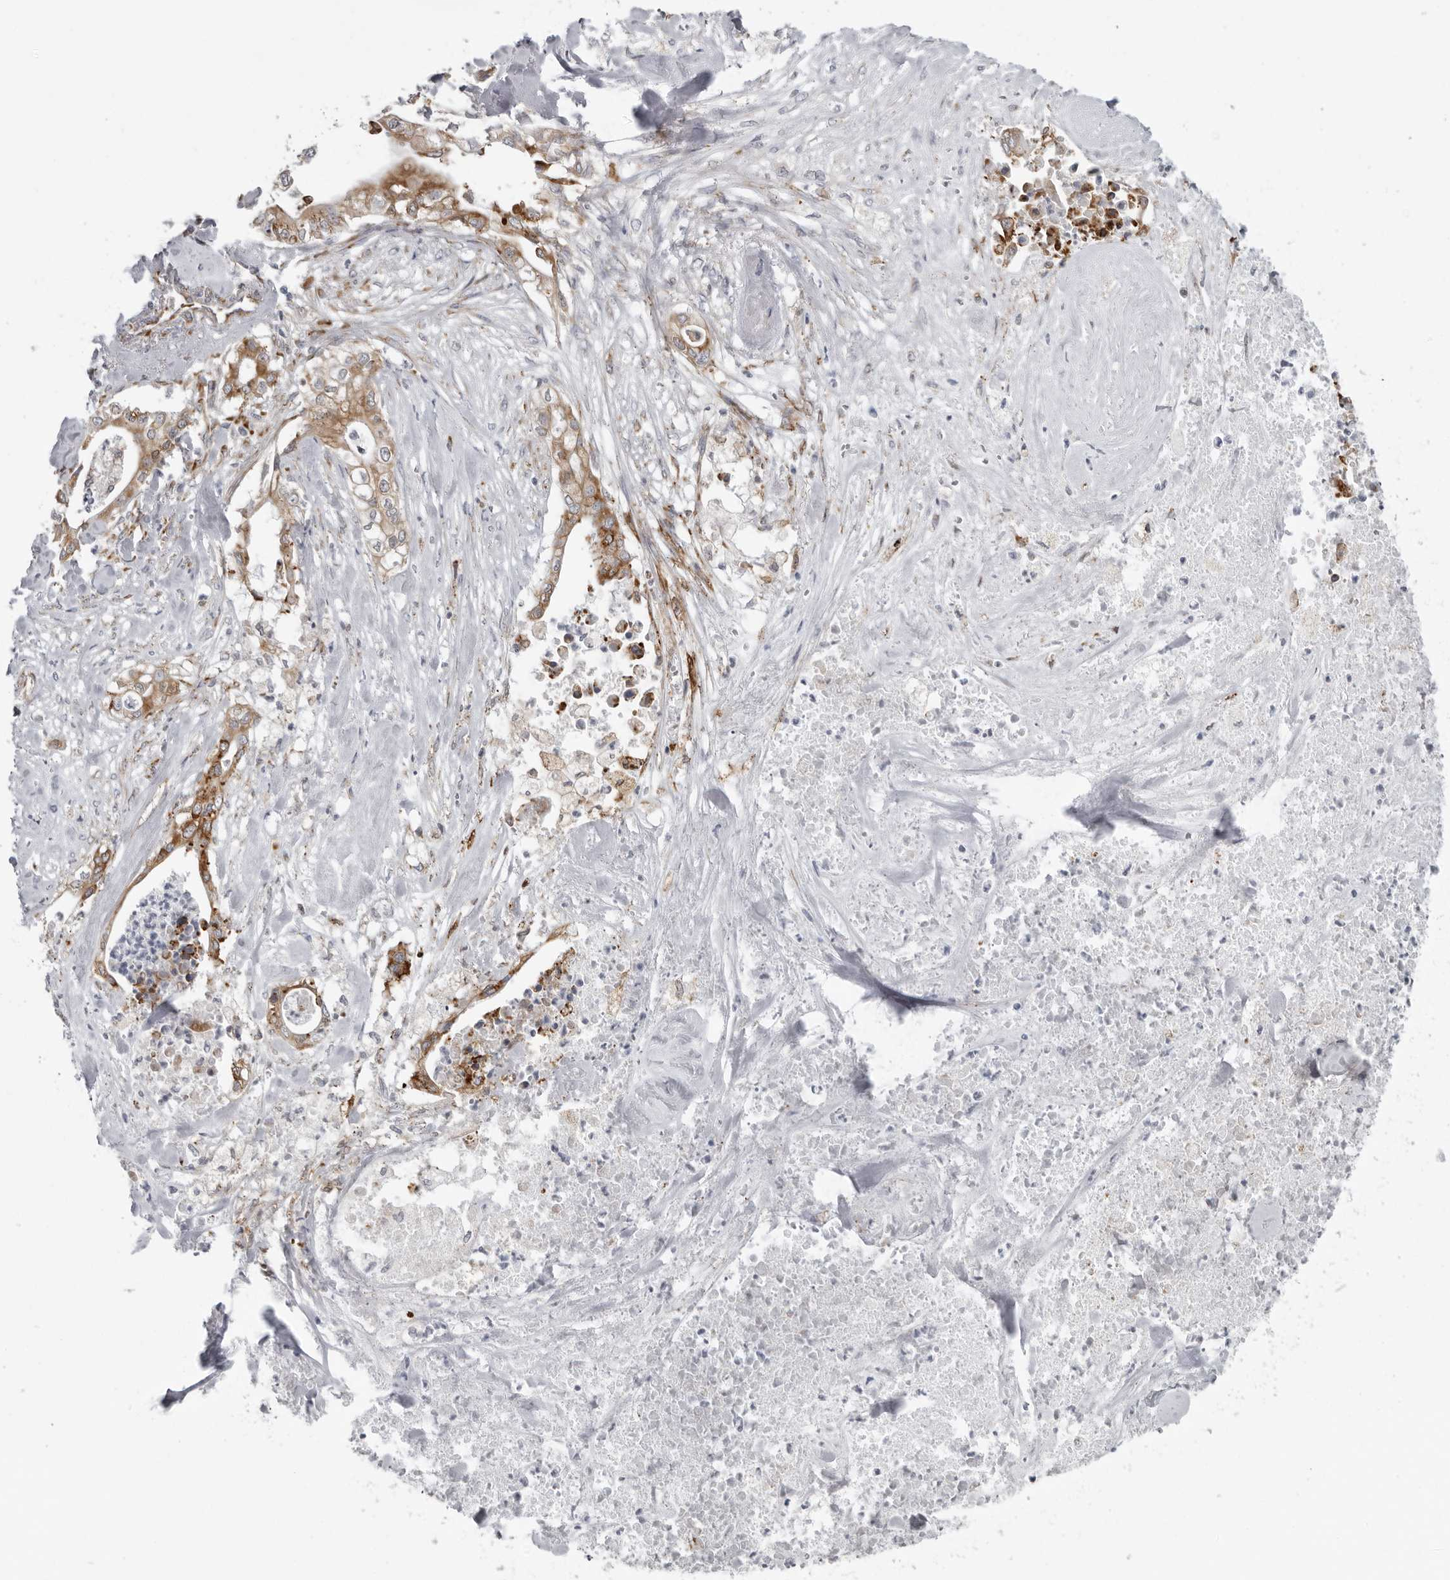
{"staining": {"intensity": "moderate", "quantity": ">75%", "location": "cytoplasmic/membranous"}, "tissue": "pancreatic cancer", "cell_type": "Tumor cells", "image_type": "cancer", "snomed": [{"axis": "morphology", "description": "Adenocarcinoma, NOS"}, {"axis": "topography", "description": "Pancreas"}], "caption": "Pancreatic adenocarcinoma tissue displays moderate cytoplasmic/membranous positivity in about >75% of tumor cells (IHC, brightfield microscopy, high magnification).", "gene": "ALPK2", "patient": {"sex": "female", "age": 78}}